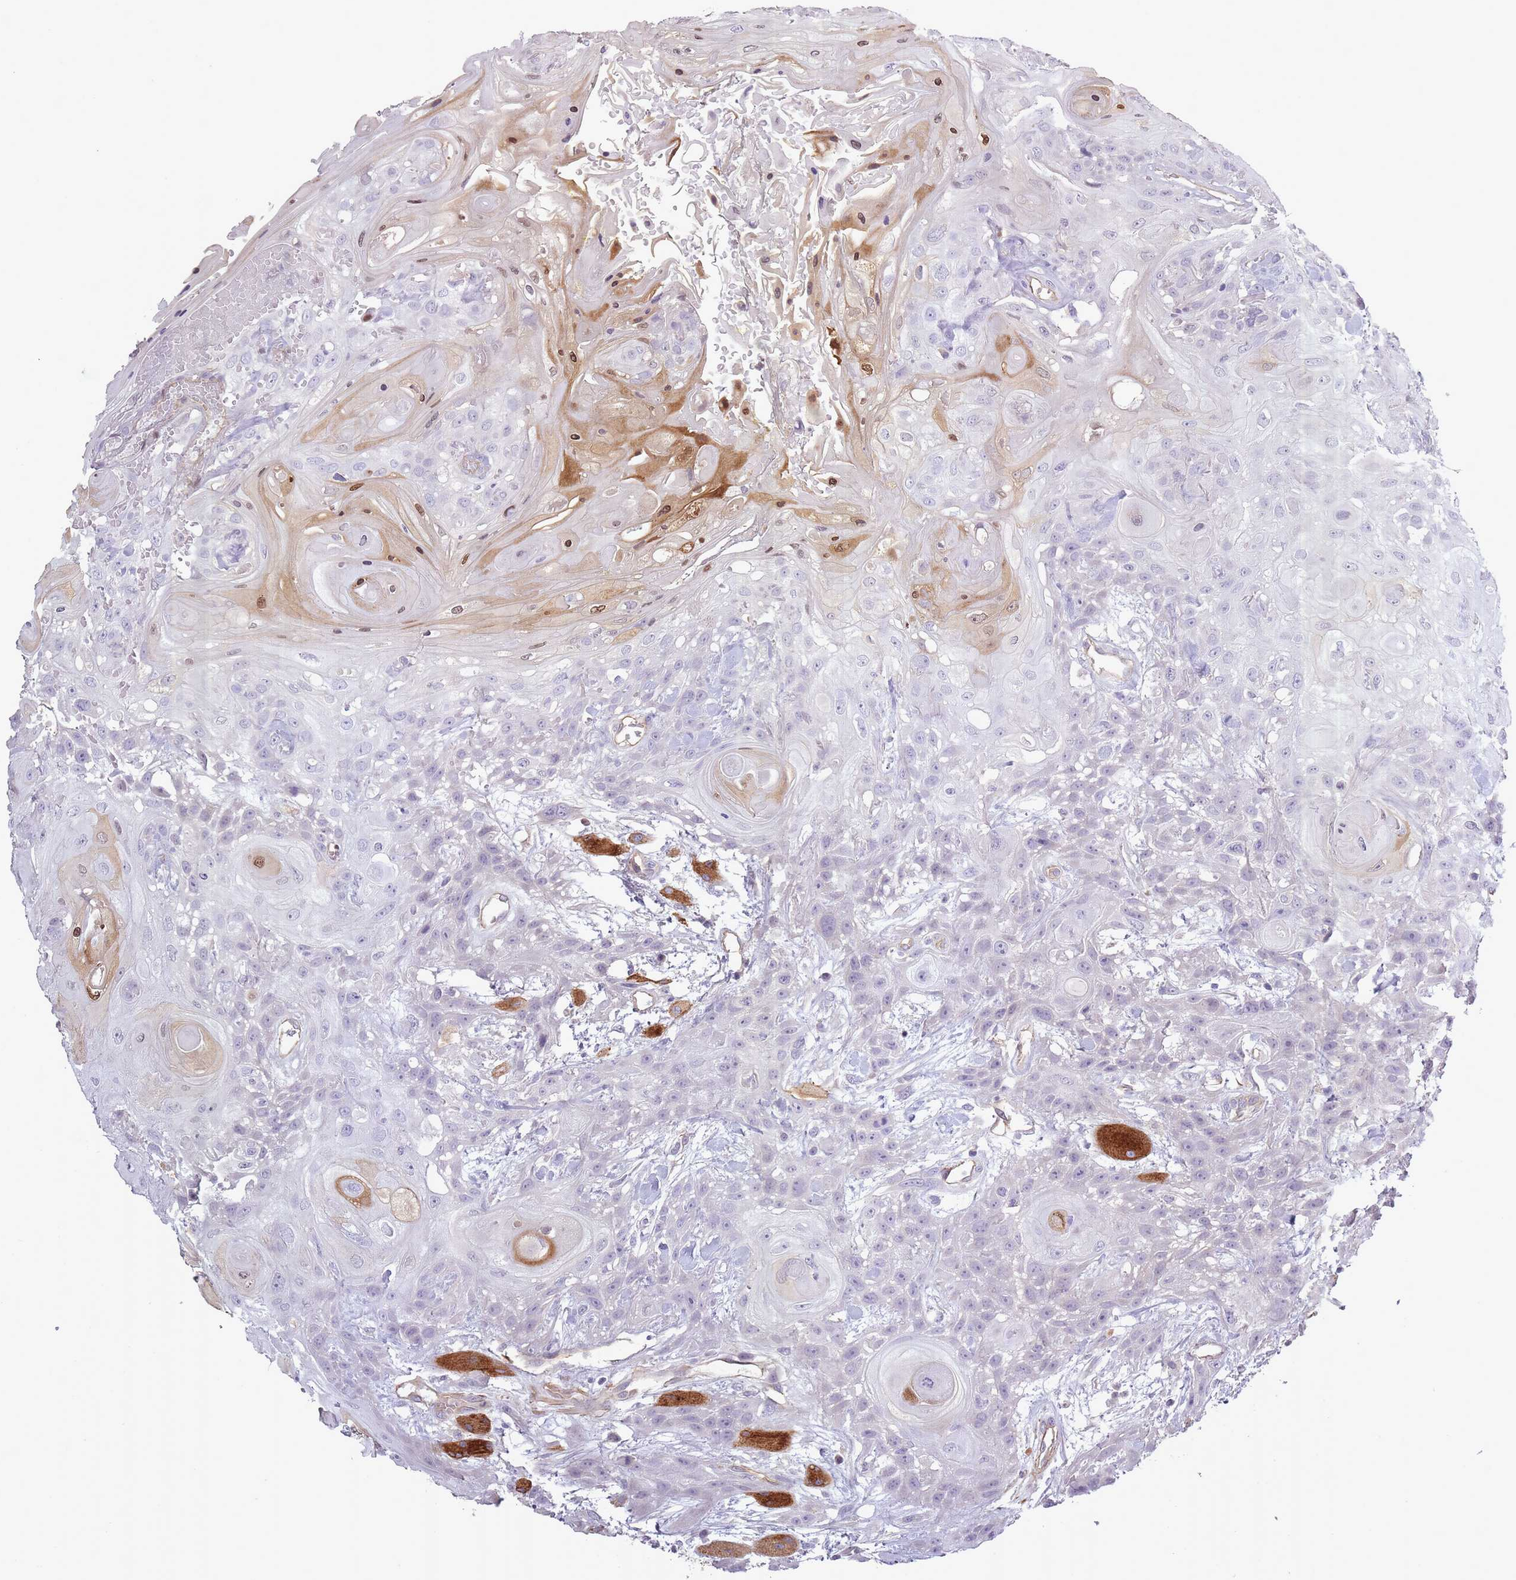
{"staining": {"intensity": "negative", "quantity": "none", "location": "none"}, "tissue": "head and neck cancer", "cell_type": "Tumor cells", "image_type": "cancer", "snomed": [{"axis": "morphology", "description": "Squamous cell carcinoma, NOS"}, {"axis": "topography", "description": "Head-Neck"}], "caption": "IHC histopathology image of squamous cell carcinoma (head and neck) stained for a protein (brown), which demonstrates no positivity in tumor cells.", "gene": "SLC8A2", "patient": {"sex": "female", "age": 43}}